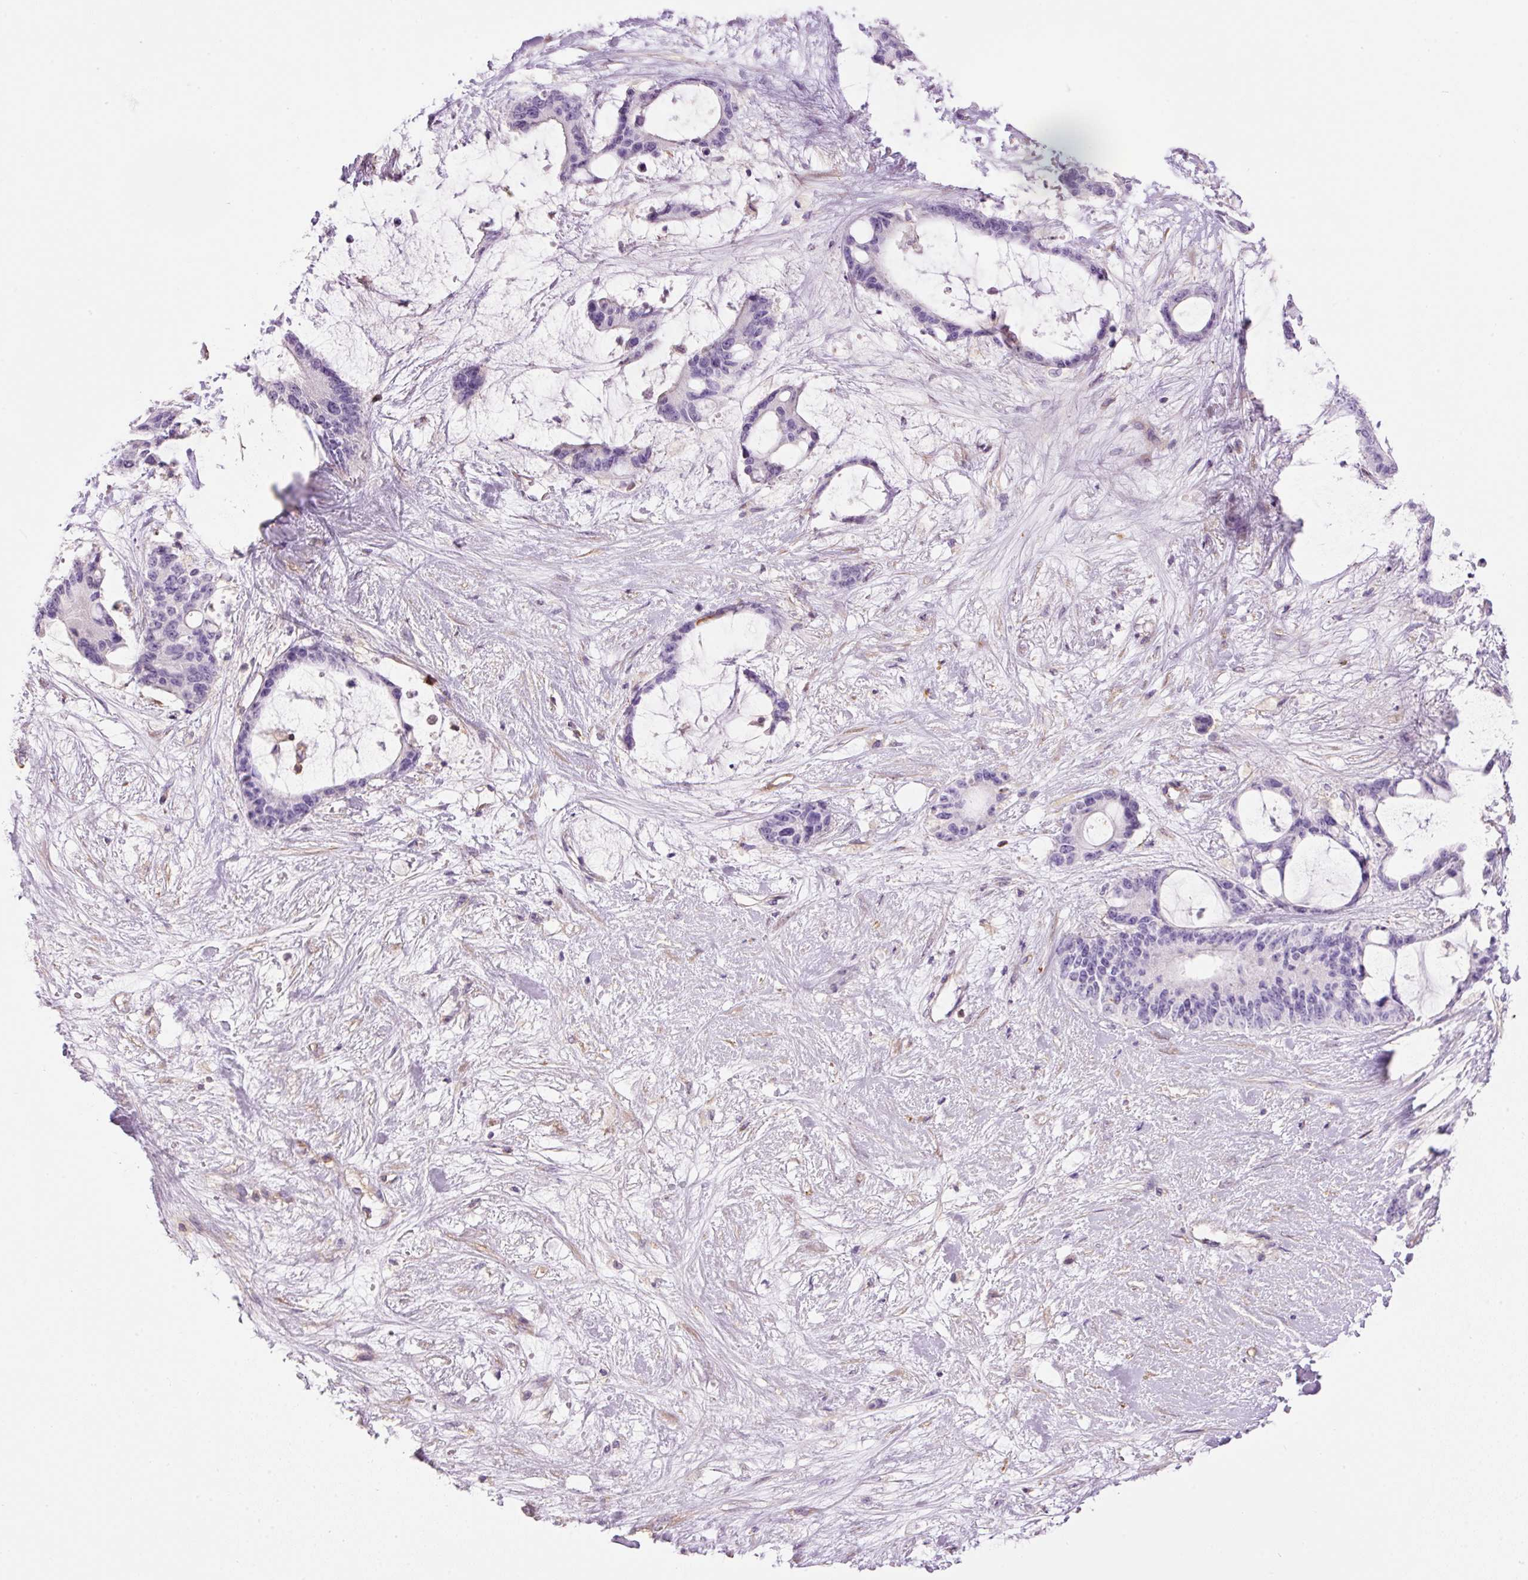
{"staining": {"intensity": "negative", "quantity": "none", "location": "none"}, "tissue": "liver cancer", "cell_type": "Tumor cells", "image_type": "cancer", "snomed": [{"axis": "morphology", "description": "Normal tissue, NOS"}, {"axis": "morphology", "description": "Cholangiocarcinoma"}, {"axis": "topography", "description": "Liver"}, {"axis": "topography", "description": "Peripheral nerve tissue"}], "caption": "Tumor cells are negative for brown protein staining in cholangiocarcinoma (liver).", "gene": "DOK6", "patient": {"sex": "female", "age": 73}}